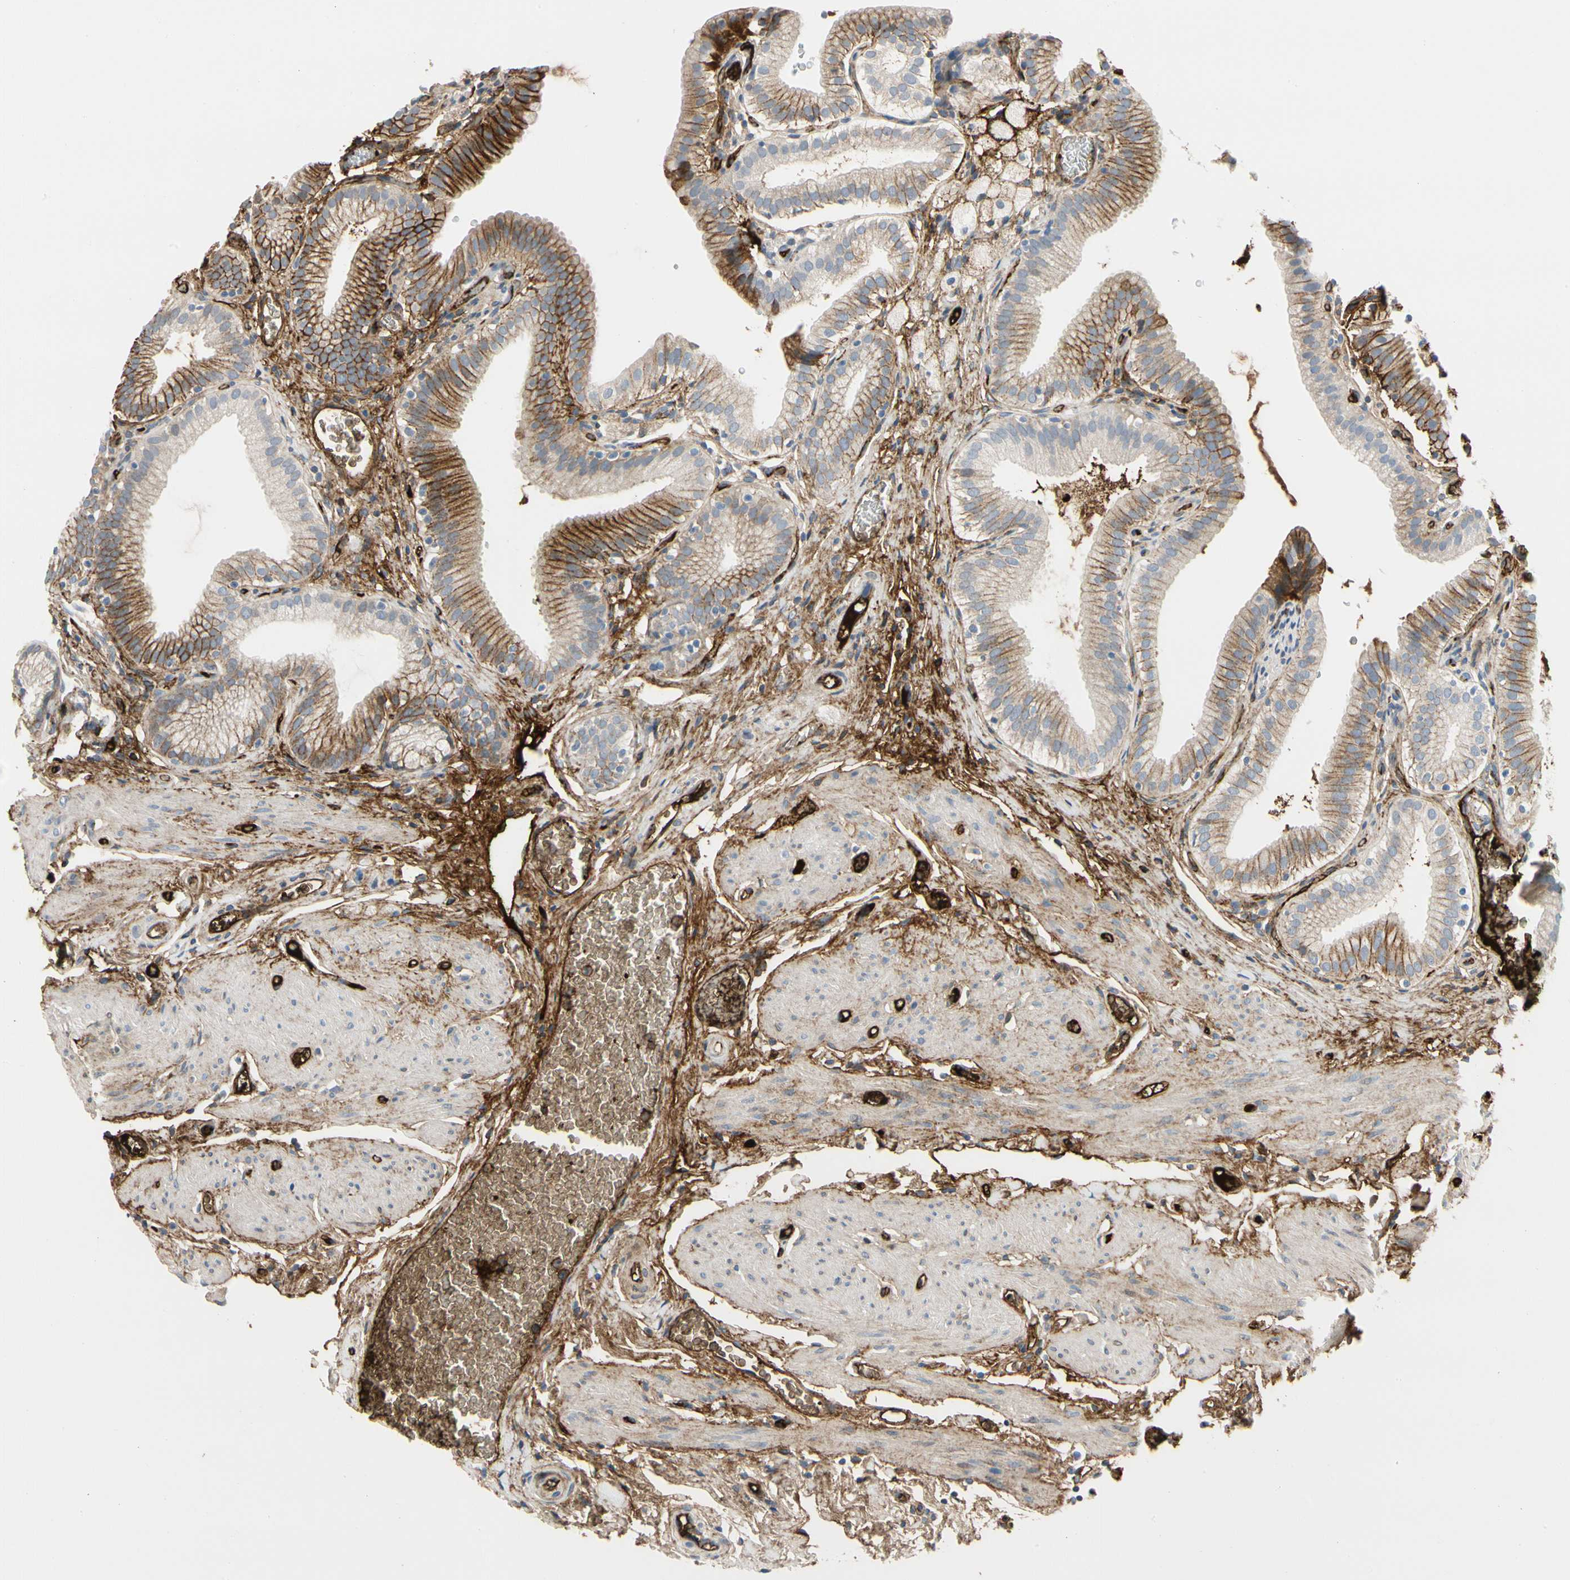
{"staining": {"intensity": "moderate", "quantity": ">75%", "location": "cytoplasmic/membranous"}, "tissue": "gallbladder", "cell_type": "Glandular cells", "image_type": "normal", "snomed": [{"axis": "morphology", "description": "Normal tissue, NOS"}, {"axis": "topography", "description": "Gallbladder"}], "caption": "Moderate cytoplasmic/membranous expression is identified in approximately >75% of glandular cells in unremarkable gallbladder.", "gene": "FGB", "patient": {"sex": "male", "age": 54}}